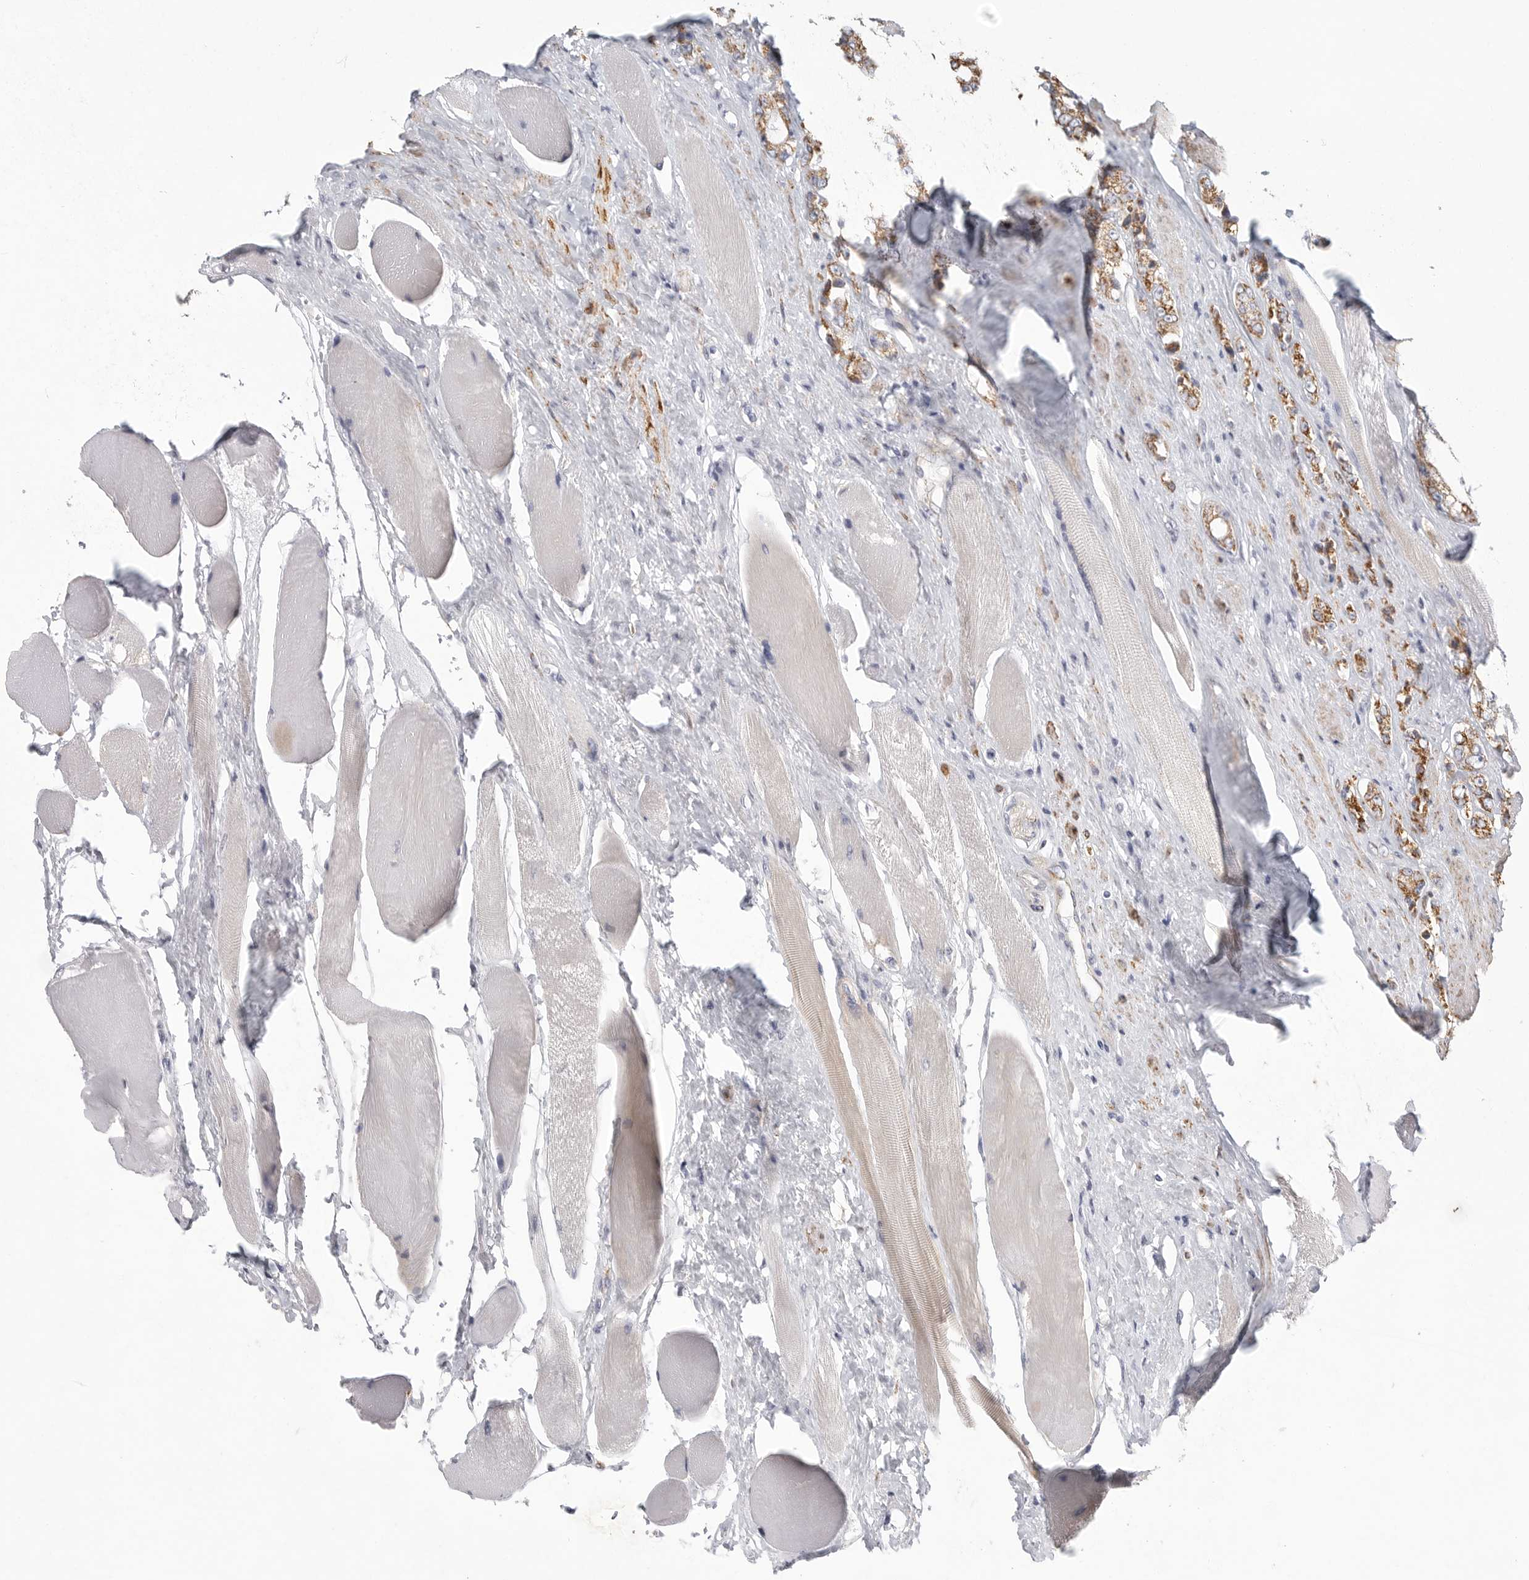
{"staining": {"intensity": "moderate", "quantity": ">75%", "location": "cytoplasmic/membranous"}, "tissue": "prostate cancer", "cell_type": "Tumor cells", "image_type": "cancer", "snomed": [{"axis": "morphology", "description": "Adenocarcinoma, High grade"}, {"axis": "topography", "description": "Prostate"}], "caption": "Approximately >75% of tumor cells in human adenocarcinoma (high-grade) (prostate) reveal moderate cytoplasmic/membranous protein staining as visualized by brown immunohistochemical staining.", "gene": "ELP3", "patient": {"sex": "male", "age": 61}}